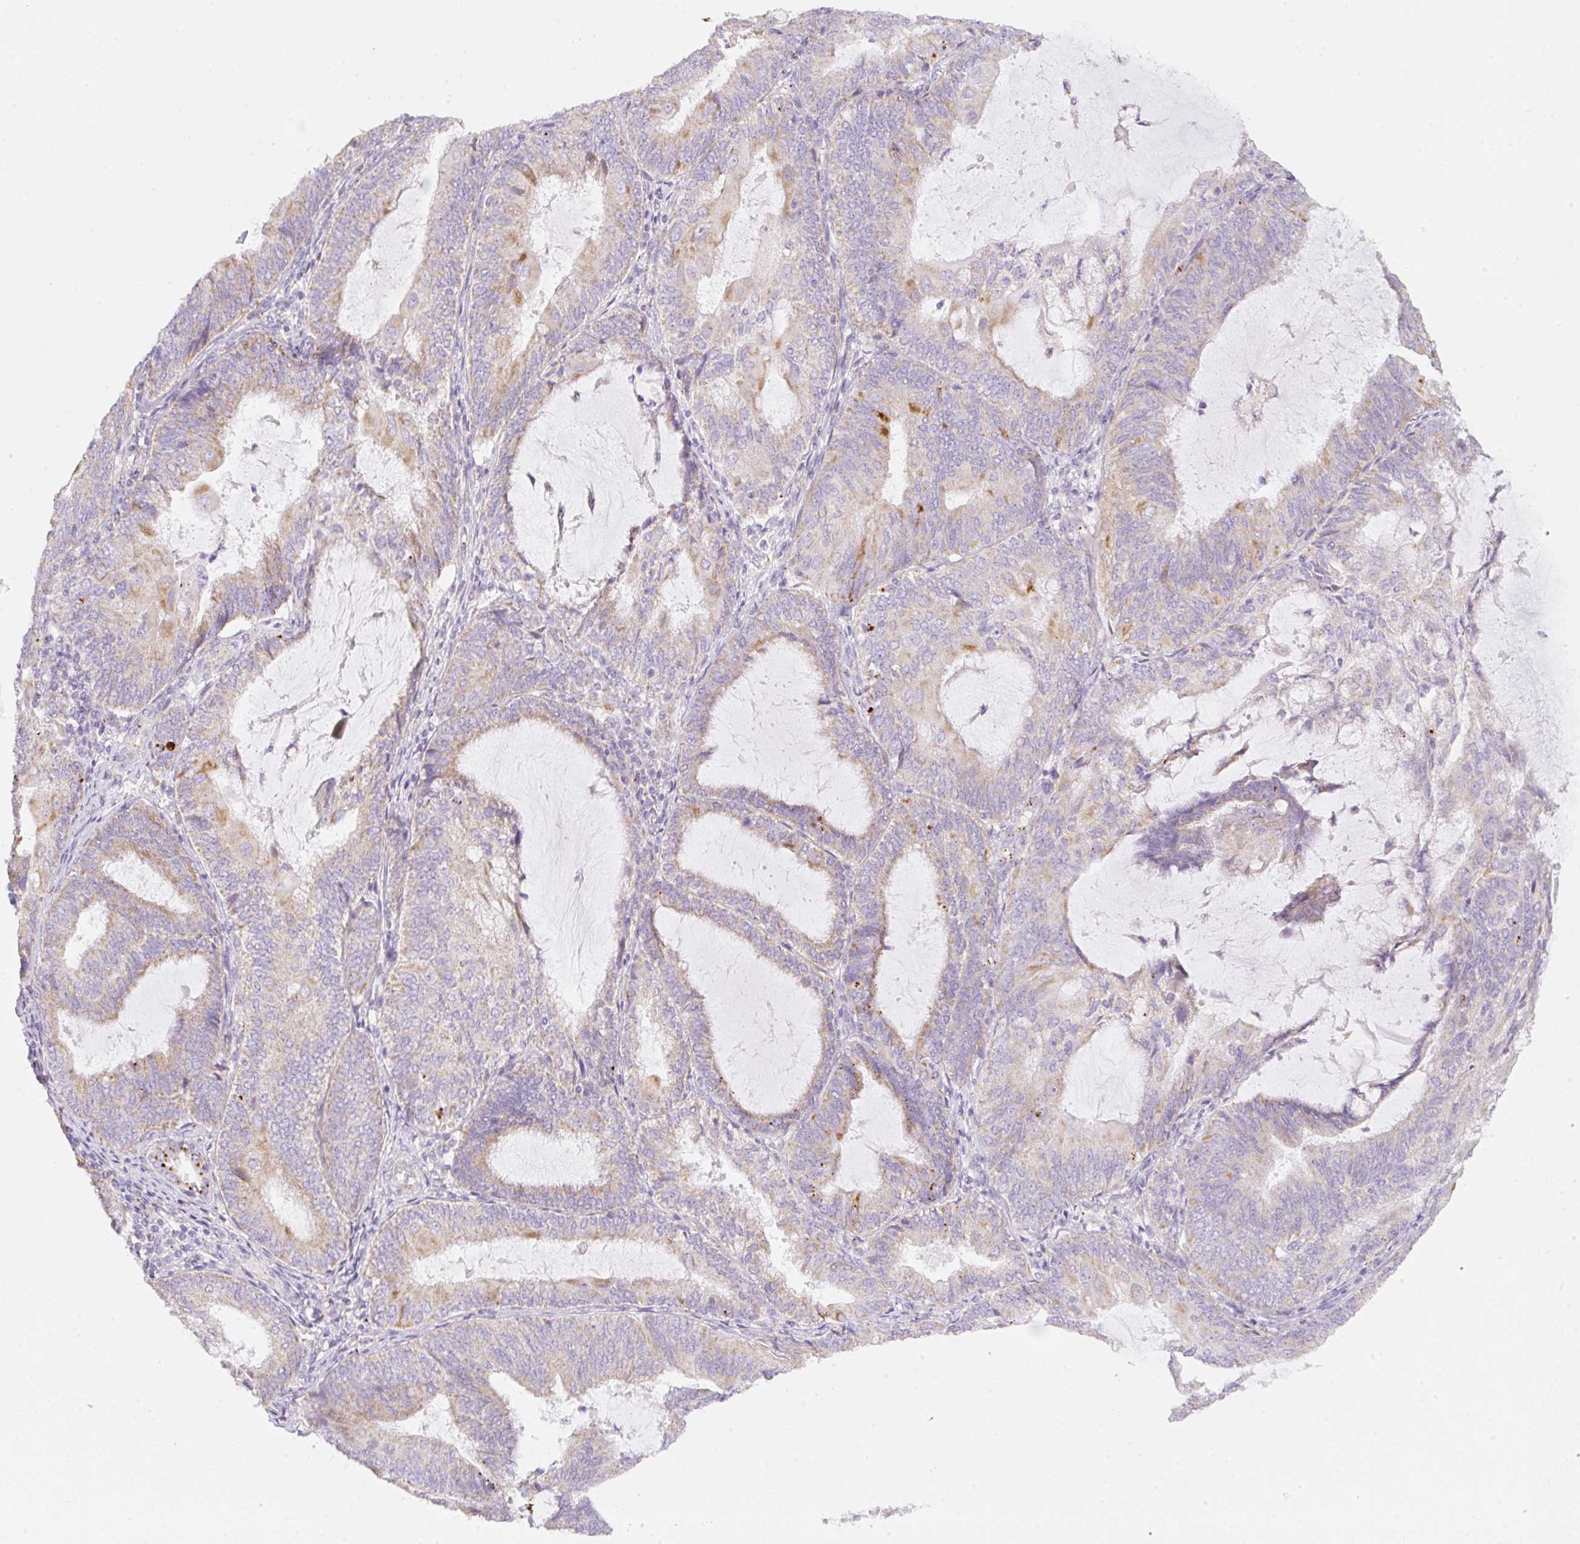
{"staining": {"intensity": "moderate", "quantity": "<25%", "location": "cytoplasmic/membranous"}, "tissue": "endometrial cancer", "cell_type": "Tumor cells", "image_type": "cancer", "snomed": [{"axis": "morphology", "description": "Adenocarcinoma, NOS"}, {"axis": "topography", "description": "Endometrium"}], "caption": "Protein staining shows moderate cytoplasmic/membranous expression in about <25% of tumor cells in endometrial adenocarcinoma.", "gene": "CLEC3A", "patient": {"sex": "female", "age": 81}}